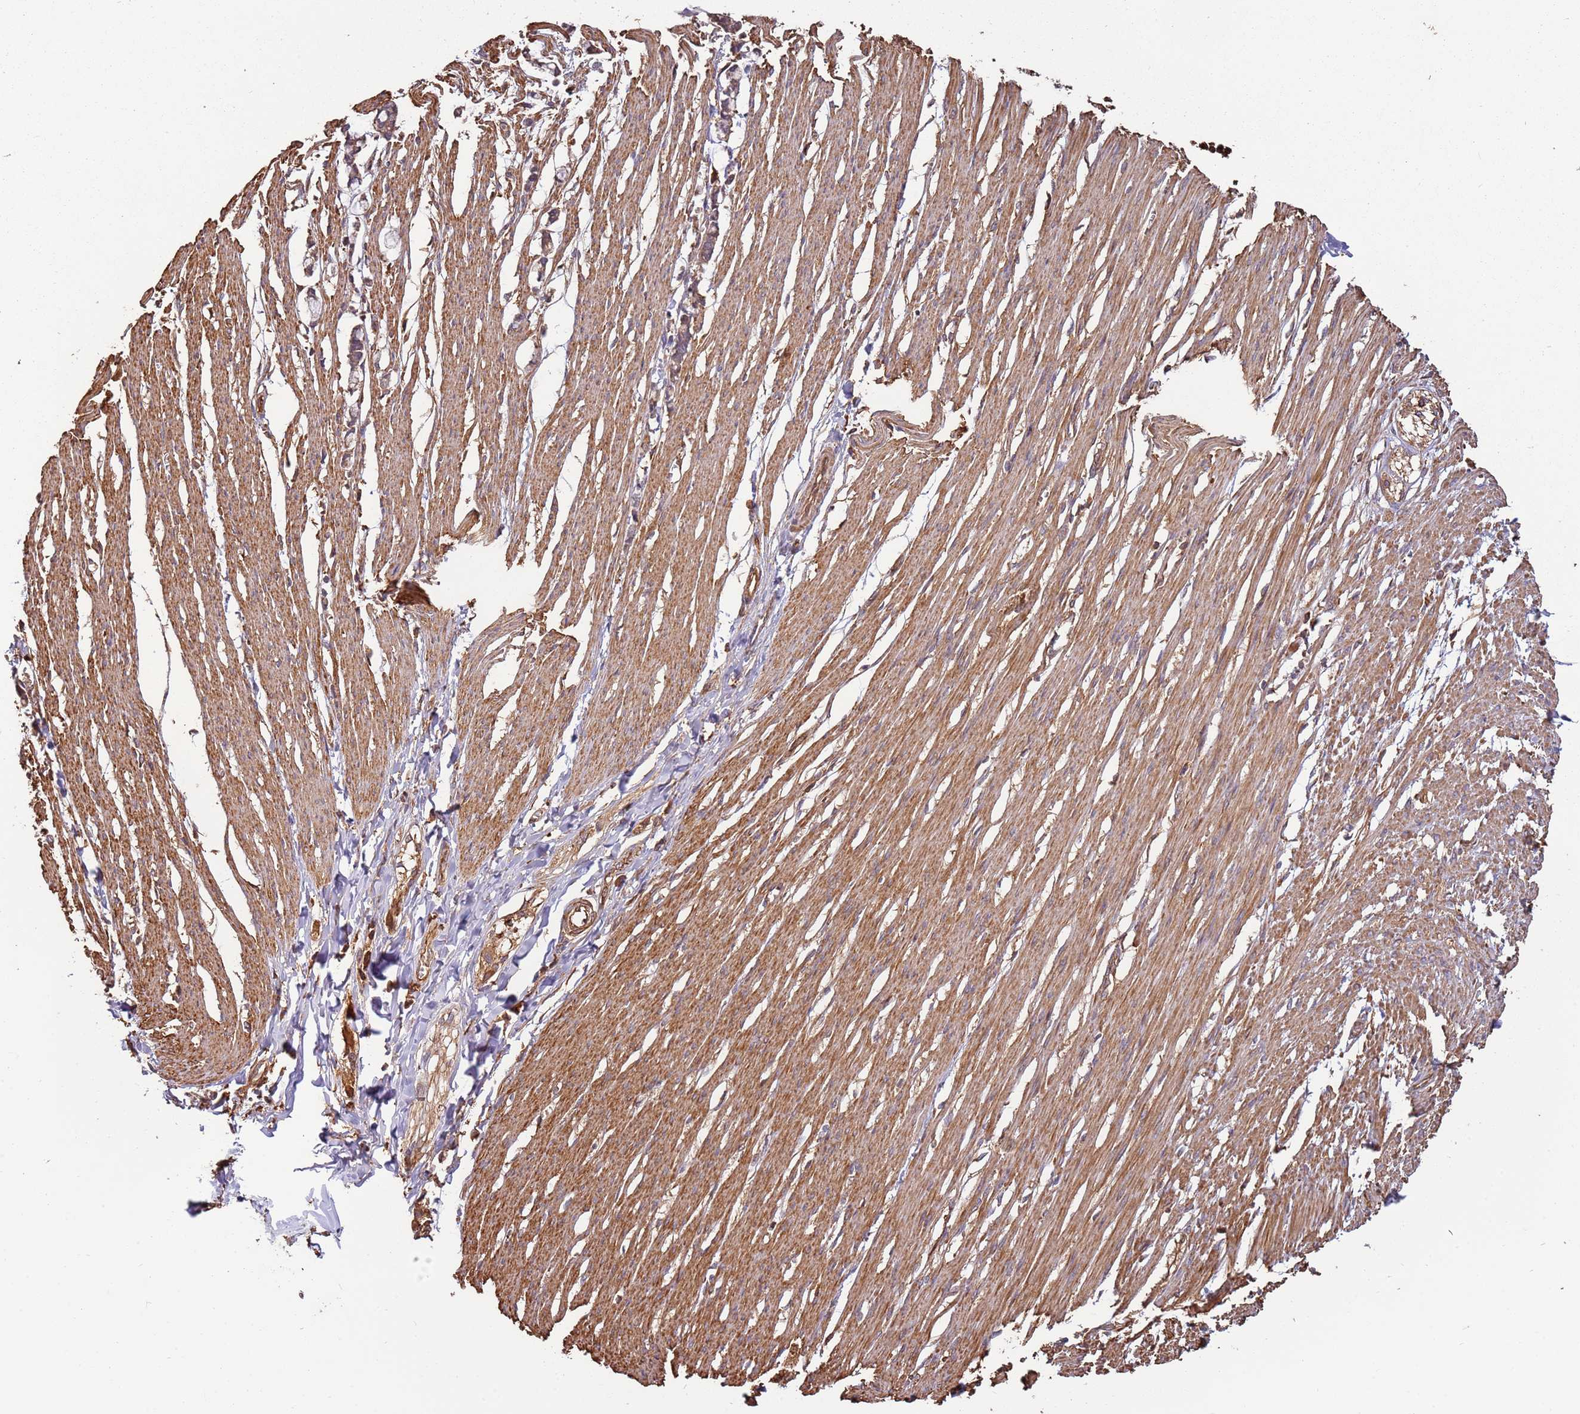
{"staining": {"intensity": "moderate", "quantity": ">75%", "location": "cytoplasmic/membranous"}, "tissue": "smooth muscle", "cell_type": "Smooth muscle cells", "image_type": "normal", "snomed": [{"axis": "morphology", "description": "Normal tissue, NOS"}, {"axis": "morphology", "description": "Adenocarcinoma, NOS"}, {"axis": "topography", "description": "Colon"}, {"axis": "topography", "description": "Peripheral nerve tissue"}], "caption": "Immunohistochemical staining of unremarkable smooth muscle exhibits moderate cytoplasmic/membranous protein staining in about >75% of smooth muscle cells.", "gene": "ACVR2A", "patient": {"sex": "male", "age": 14}}